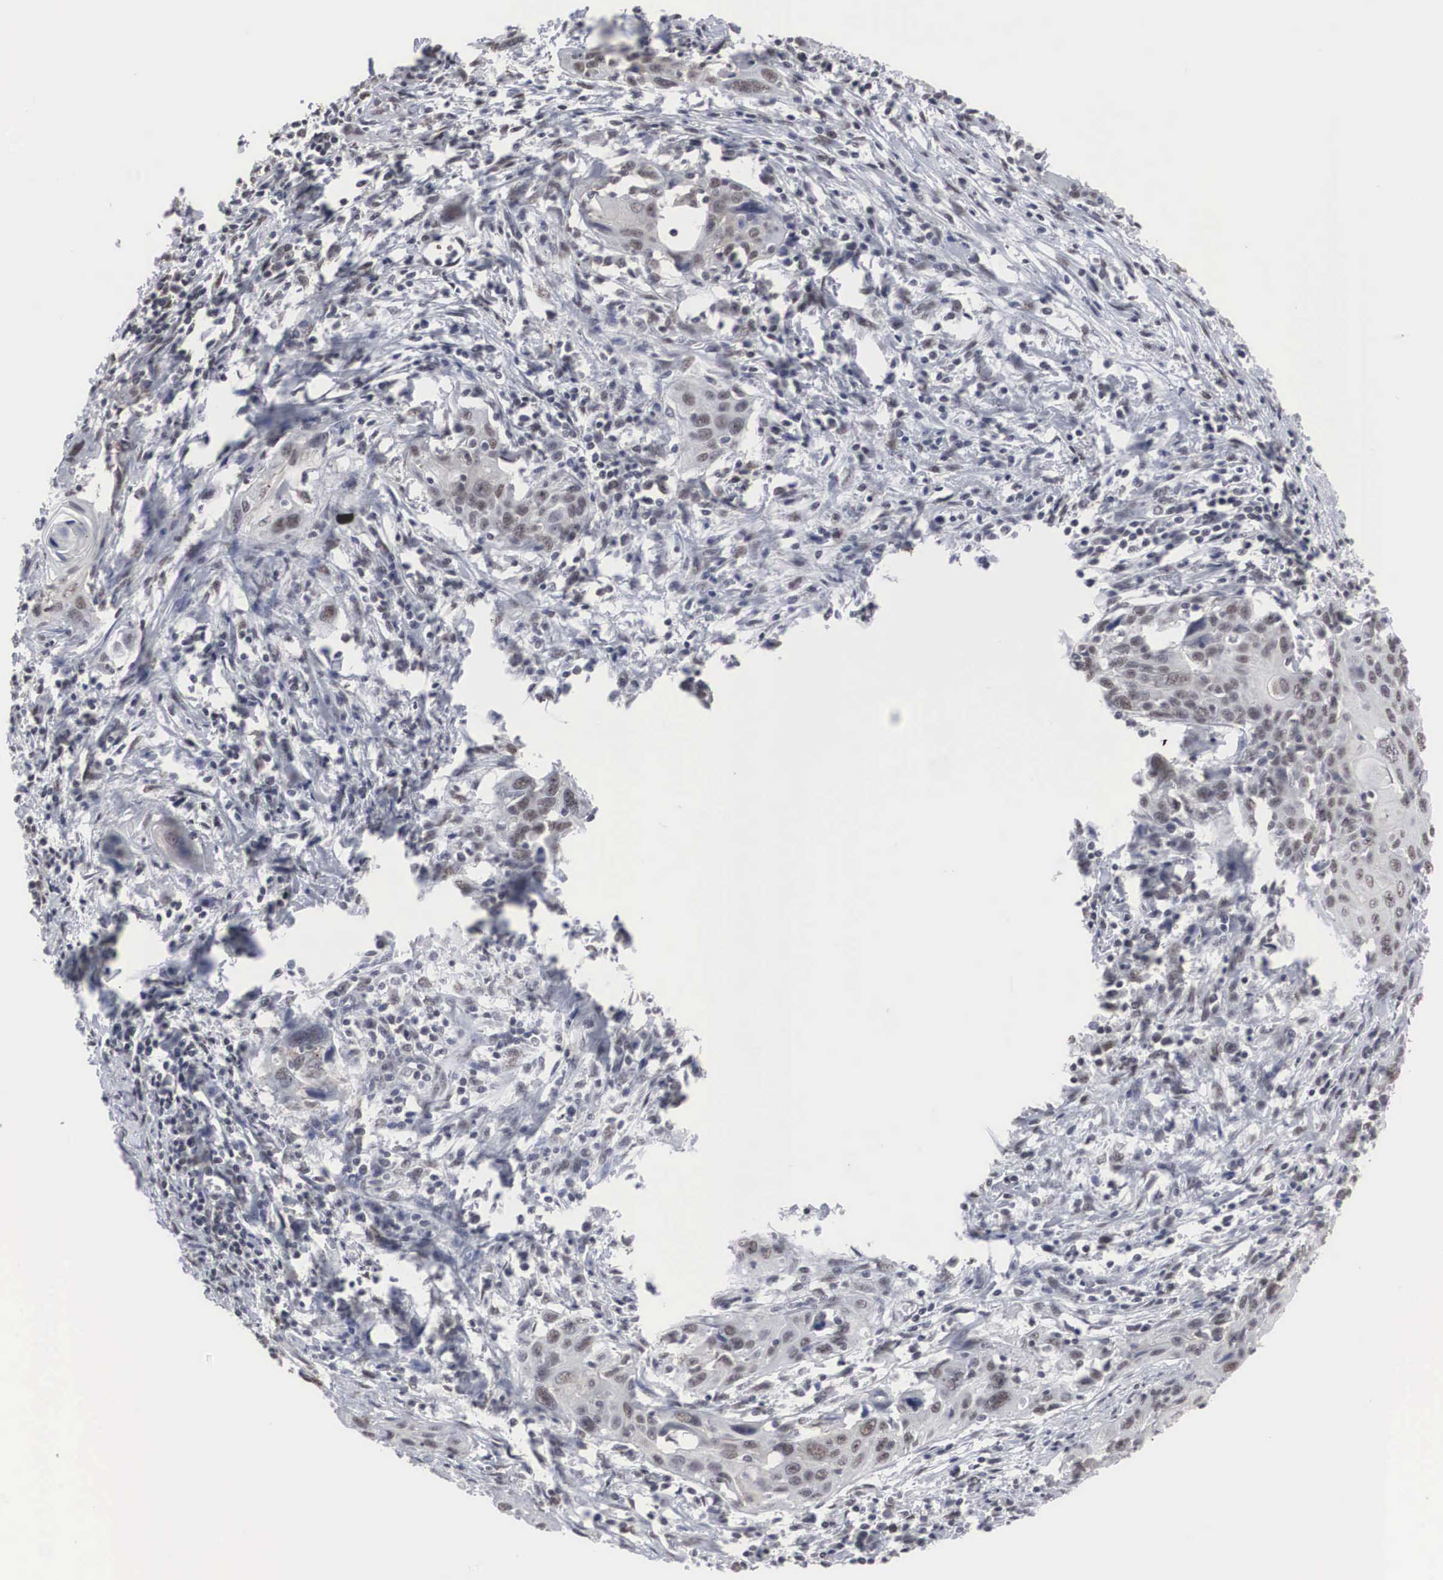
{"staining": {"intensity": "weak", "quantity": ">75%", "location": "nuclear"}, "tissue": "cervical cancer", "cell_type": "Tumor cells", "image_type": "cancer", "snomed": [{"axis": "morphology", "description": "Squamous cell carcinoma, NOS"}, {"axis": "topography", "description": "Cervix"}], "caption": "IHC photomicrograph of neoplastic tissue: human cervical cancer stained using immunohistochemistry (IHC) displays low levels of weak protein expression localized specifically in the nuclear of tumor cells, appearing as a nuclear brown color.", "gene": "AUTS2", "patient": {"sex": "female", "age": 54}}